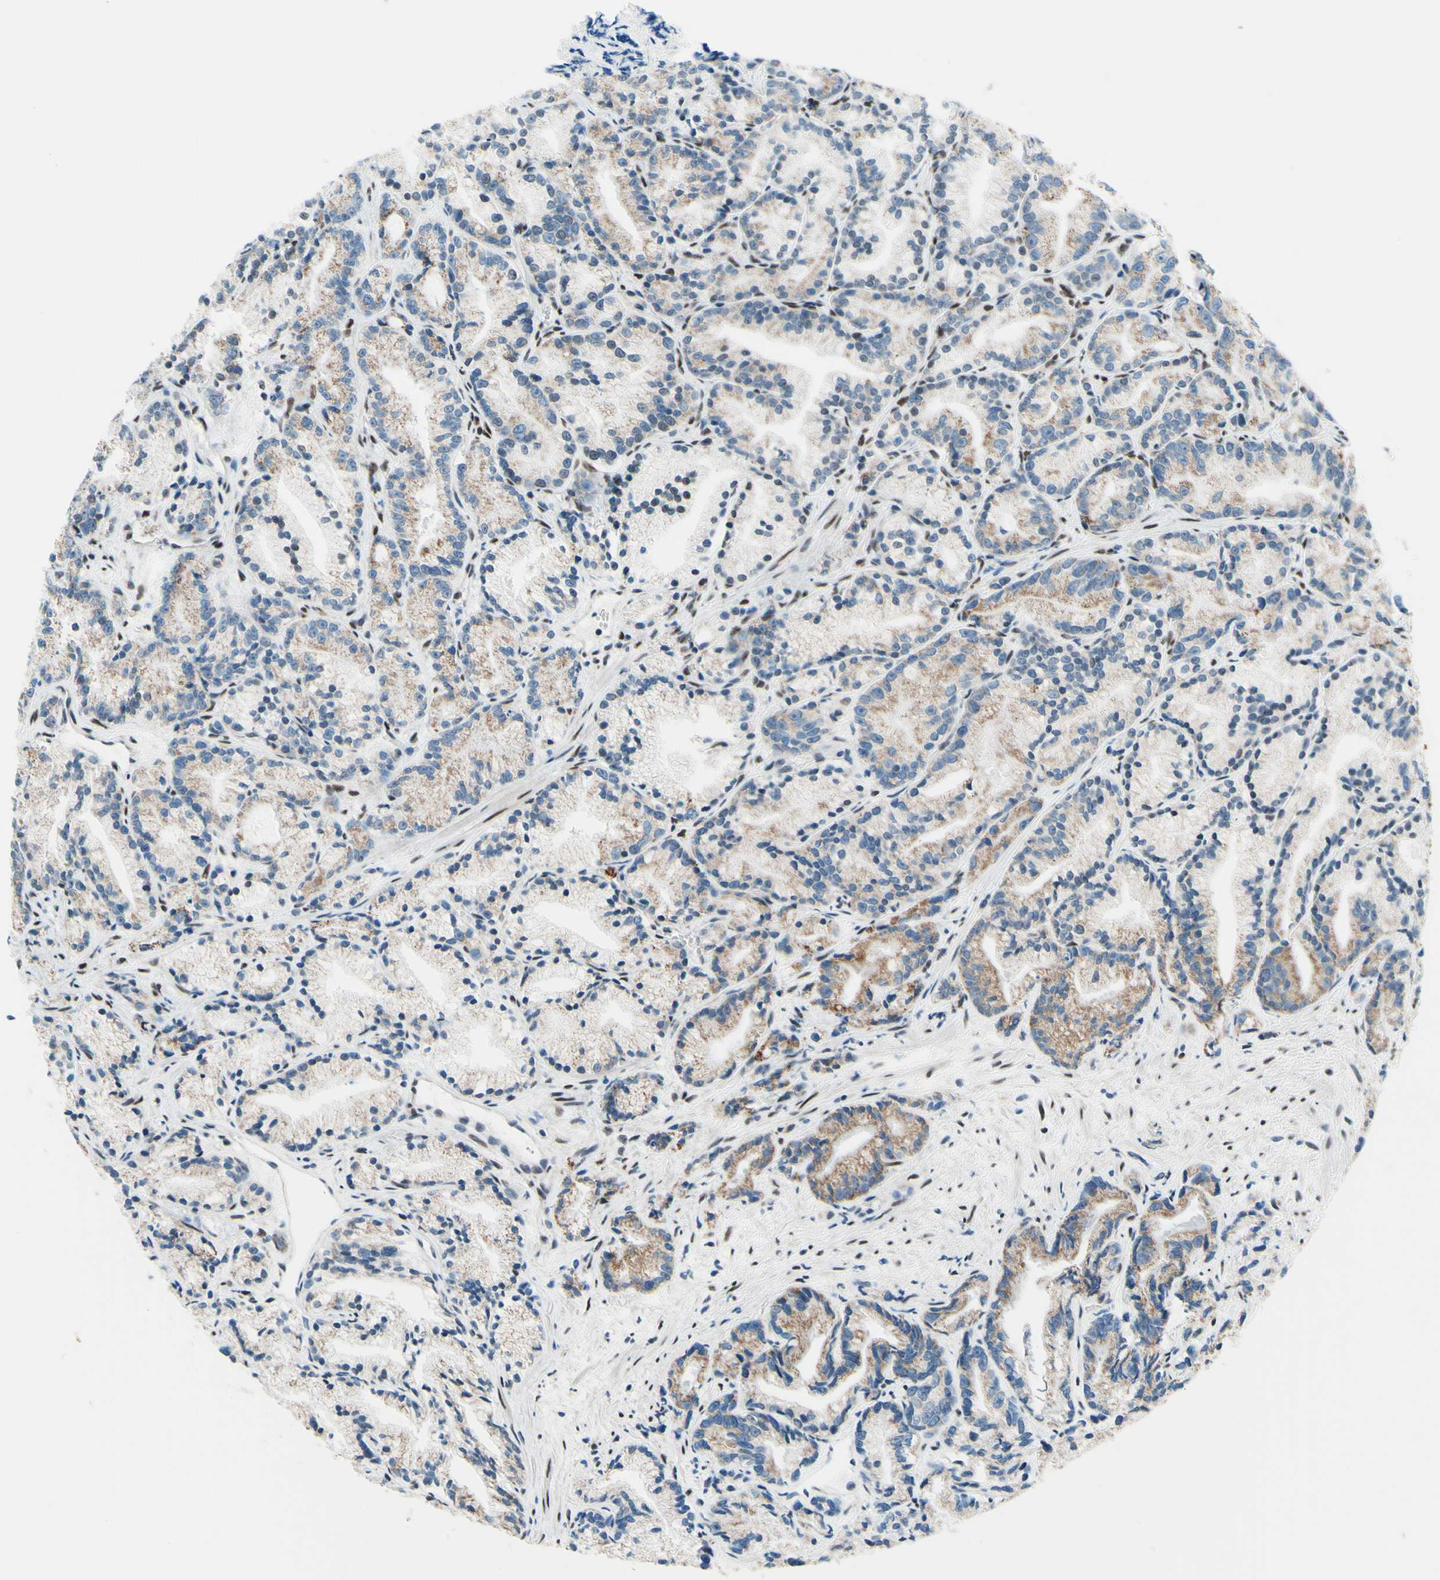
{"staining": {"intensity": "weak", "quantity": "25%-75%", "location": "cytoplasmic/membranous"}, "tissue": "prostate cancer", "cell_type": "Tumor cells", "image_type": "cancer", "snomed": [{"axis": "morphology", "description": "Adenocarcinoma, Low grade"}, {"axis": "topography", "description": "Prostate"}], "caption": "Immunohistochemical staining of prostate adenocarcinoma (low-grade) demonstrates low levels of weak cytoplasmic/membranous expression in approximately 25%-75% of tumor cells.", "gene": "CBX7", "patient": {"sex": "male", "age": 89}}